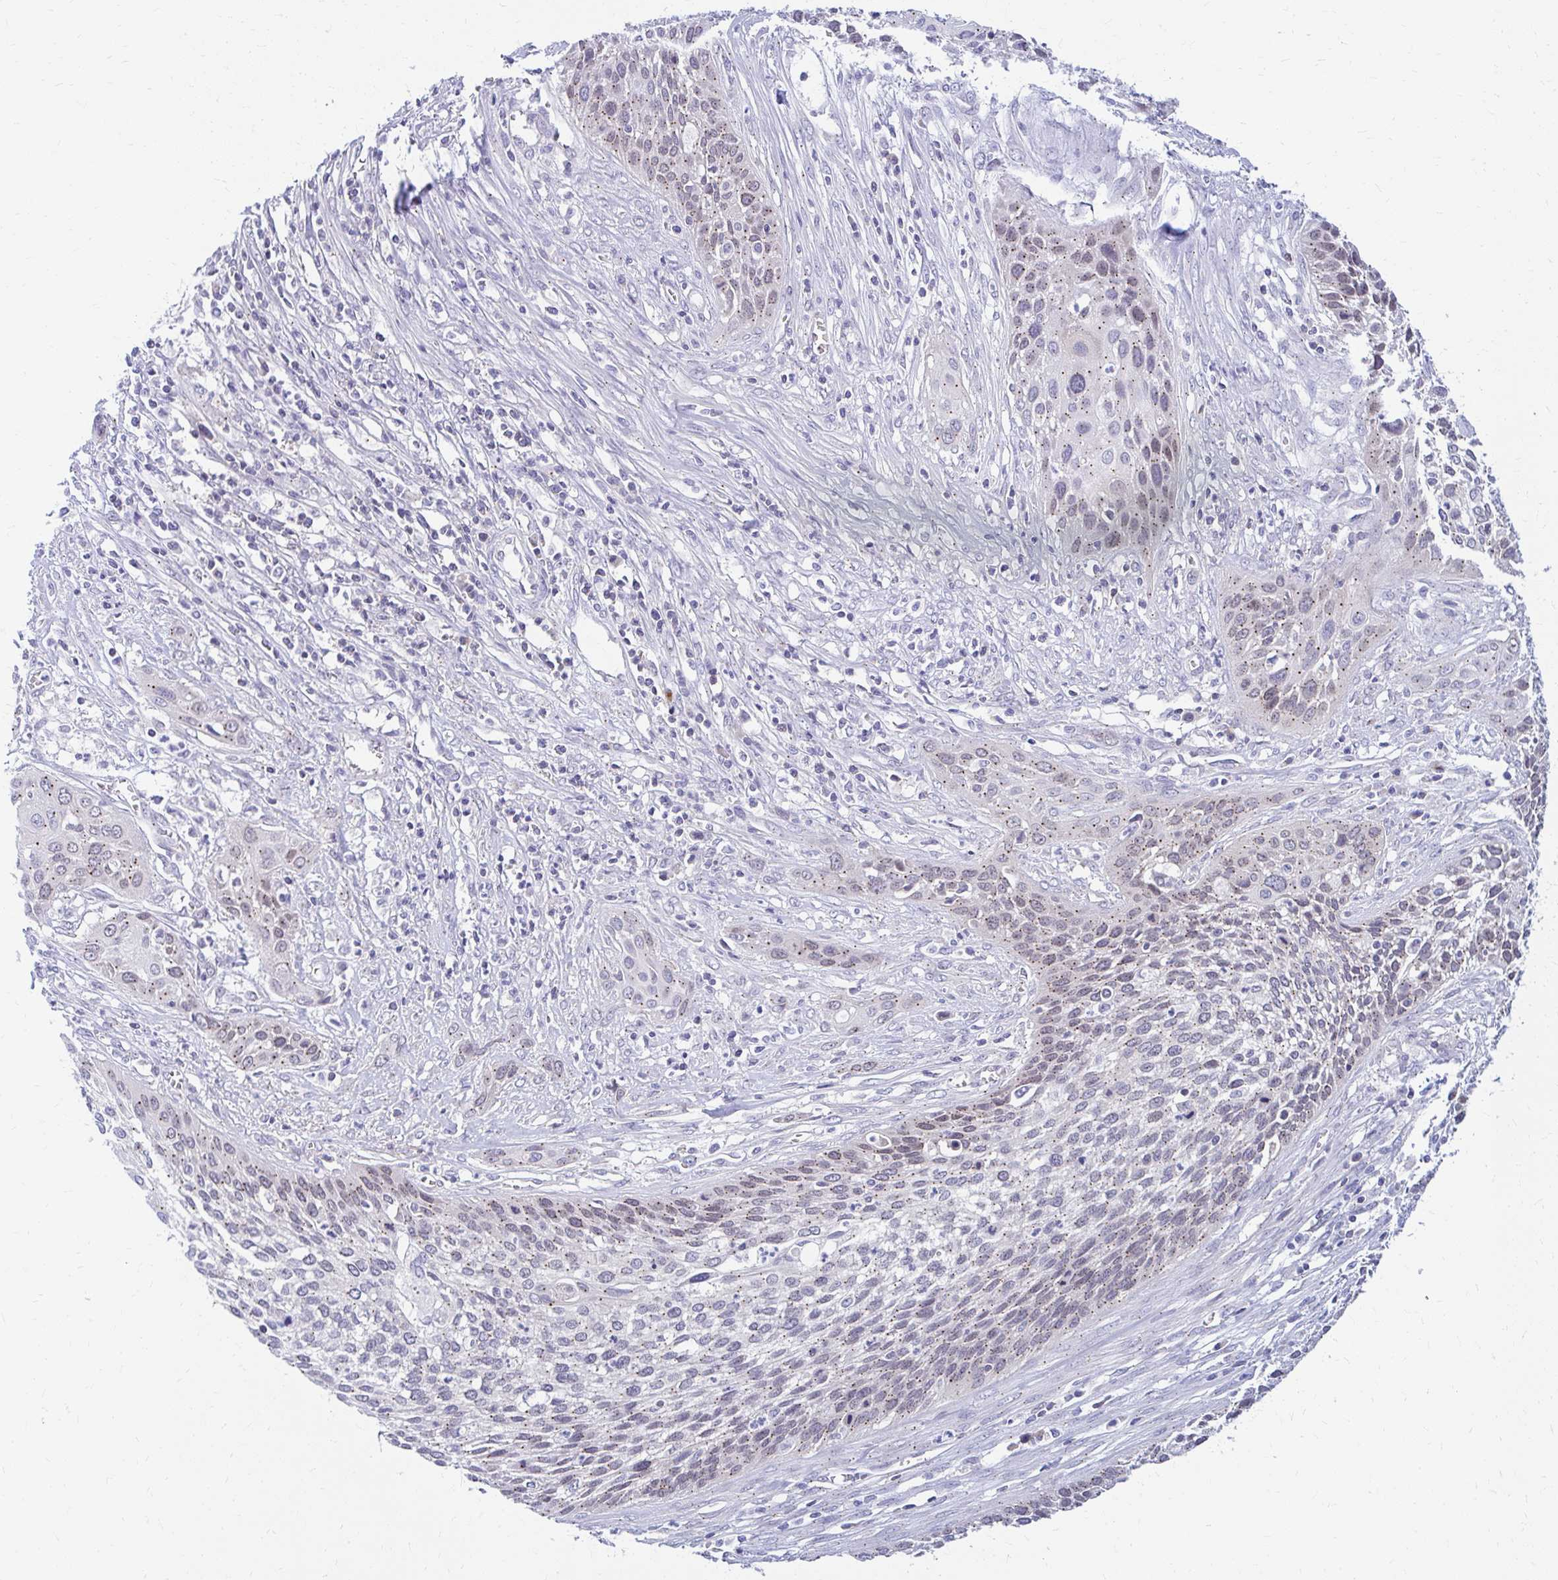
{"staining": {"intensity": "weak", "quantity": "25%-75%", "location": "cytoplasmic/membranous,nuclear"}, "tissue": "cervical cancer", "cell_type": "Tumor cells", "image_type": "cancer", "snomed": [{"axis": "morphology", "description": "Squamous cell carcinoma, NOS"}, {"axis": "topography", "description": "Cervix"}], "caption": "The immunohistochemical stain labels weak cytoplasmic/membranous and nuclear expression in tumor cells of cervical cancer tissue.", "gene": "RADIL", "patient": {"sex": "female", "age": 34}}